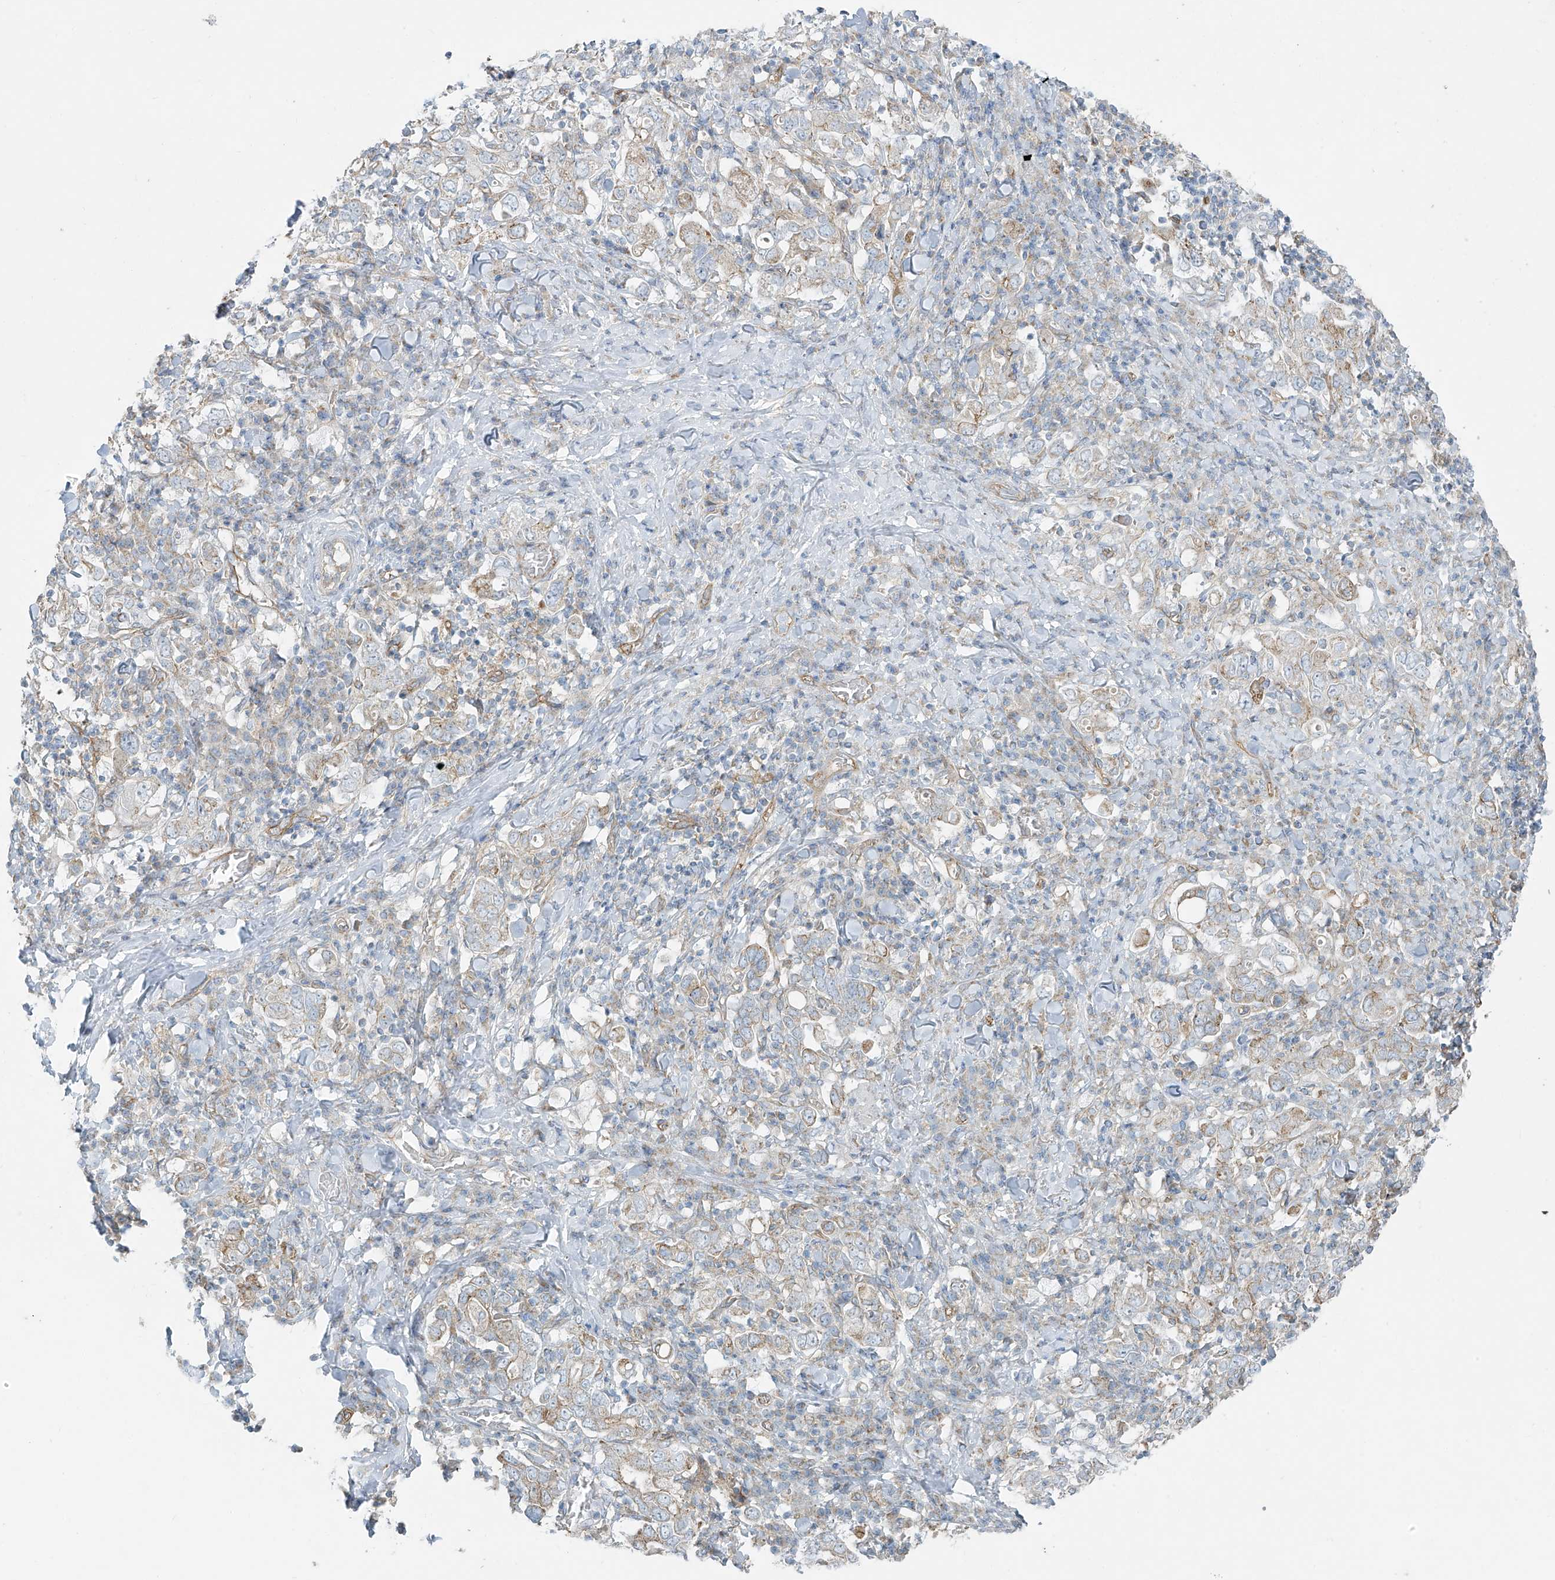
{"staining": {"intensity": "weak", "quantity": "25%-75%", "location": "cytoplasmic/membranous"}, "tissue": "stomach cancer", "cell_type": "Tumor cells", "image_type": "cancer", "snomed": [{"axis": "morphology", "description": "Adenocarcinoma, NOS"}, {"axis": "topography", "description": "Stomach, upper"}], "caption": "High-magnification brightfield microscopy of adenocarcinoma (stomach) stained with DAB (3,3'-diaminobenzidine) (brown) and counterstained with hematoxylin (blue). tumor cells exhibit weak cytoplasmic/membranous positivity is present in approximately25%-75% of cells.", "gene": "VAMP5", "patient": {"sex": "male", "age": 62}}